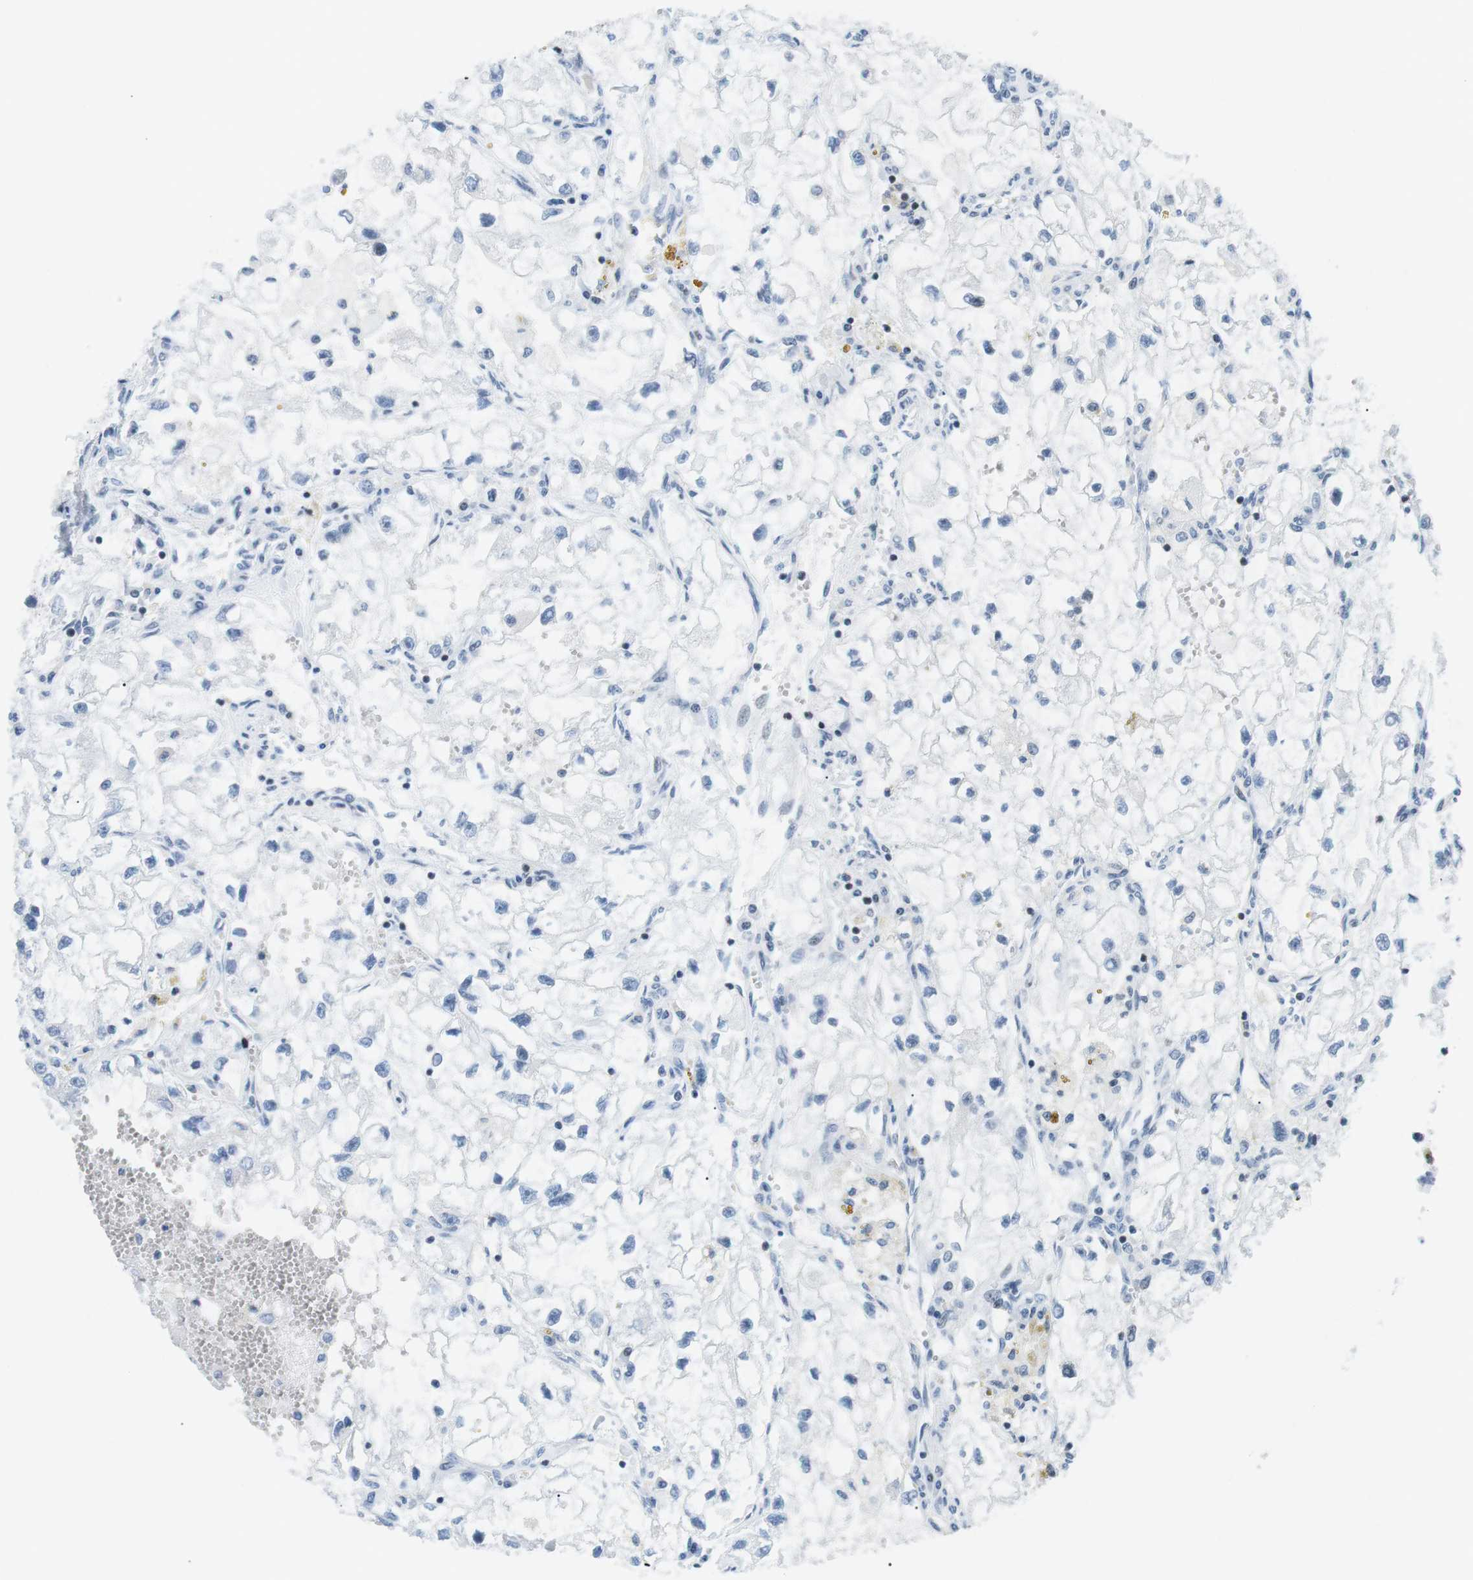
{"staining": {"intensity": "negative", "quantity": "none", "location": "none"}, "tissue": "renal cancer", "cell_type": "Tumor cells", "image_type": "cancer", "snomed": [{"axis": "morphology", "description": "Adenocarcinoma, NOS"}, {"axis": "topography", "description": "Kidney"}], "caption": "Immunohistochemistry histopathology image of neoplastic tissue: human renal cancer (adenocarcinoma) stained with DAB displays no significant protein expression in tumor cells. Brightfield microscopy of IHC stained with DAB (3,3'-diaminobenzidine) (brown) and hematoxylin (blue), captured at high magnification.", "gene": "E2F2", "patient": {"sex": "female", "age": 70}}